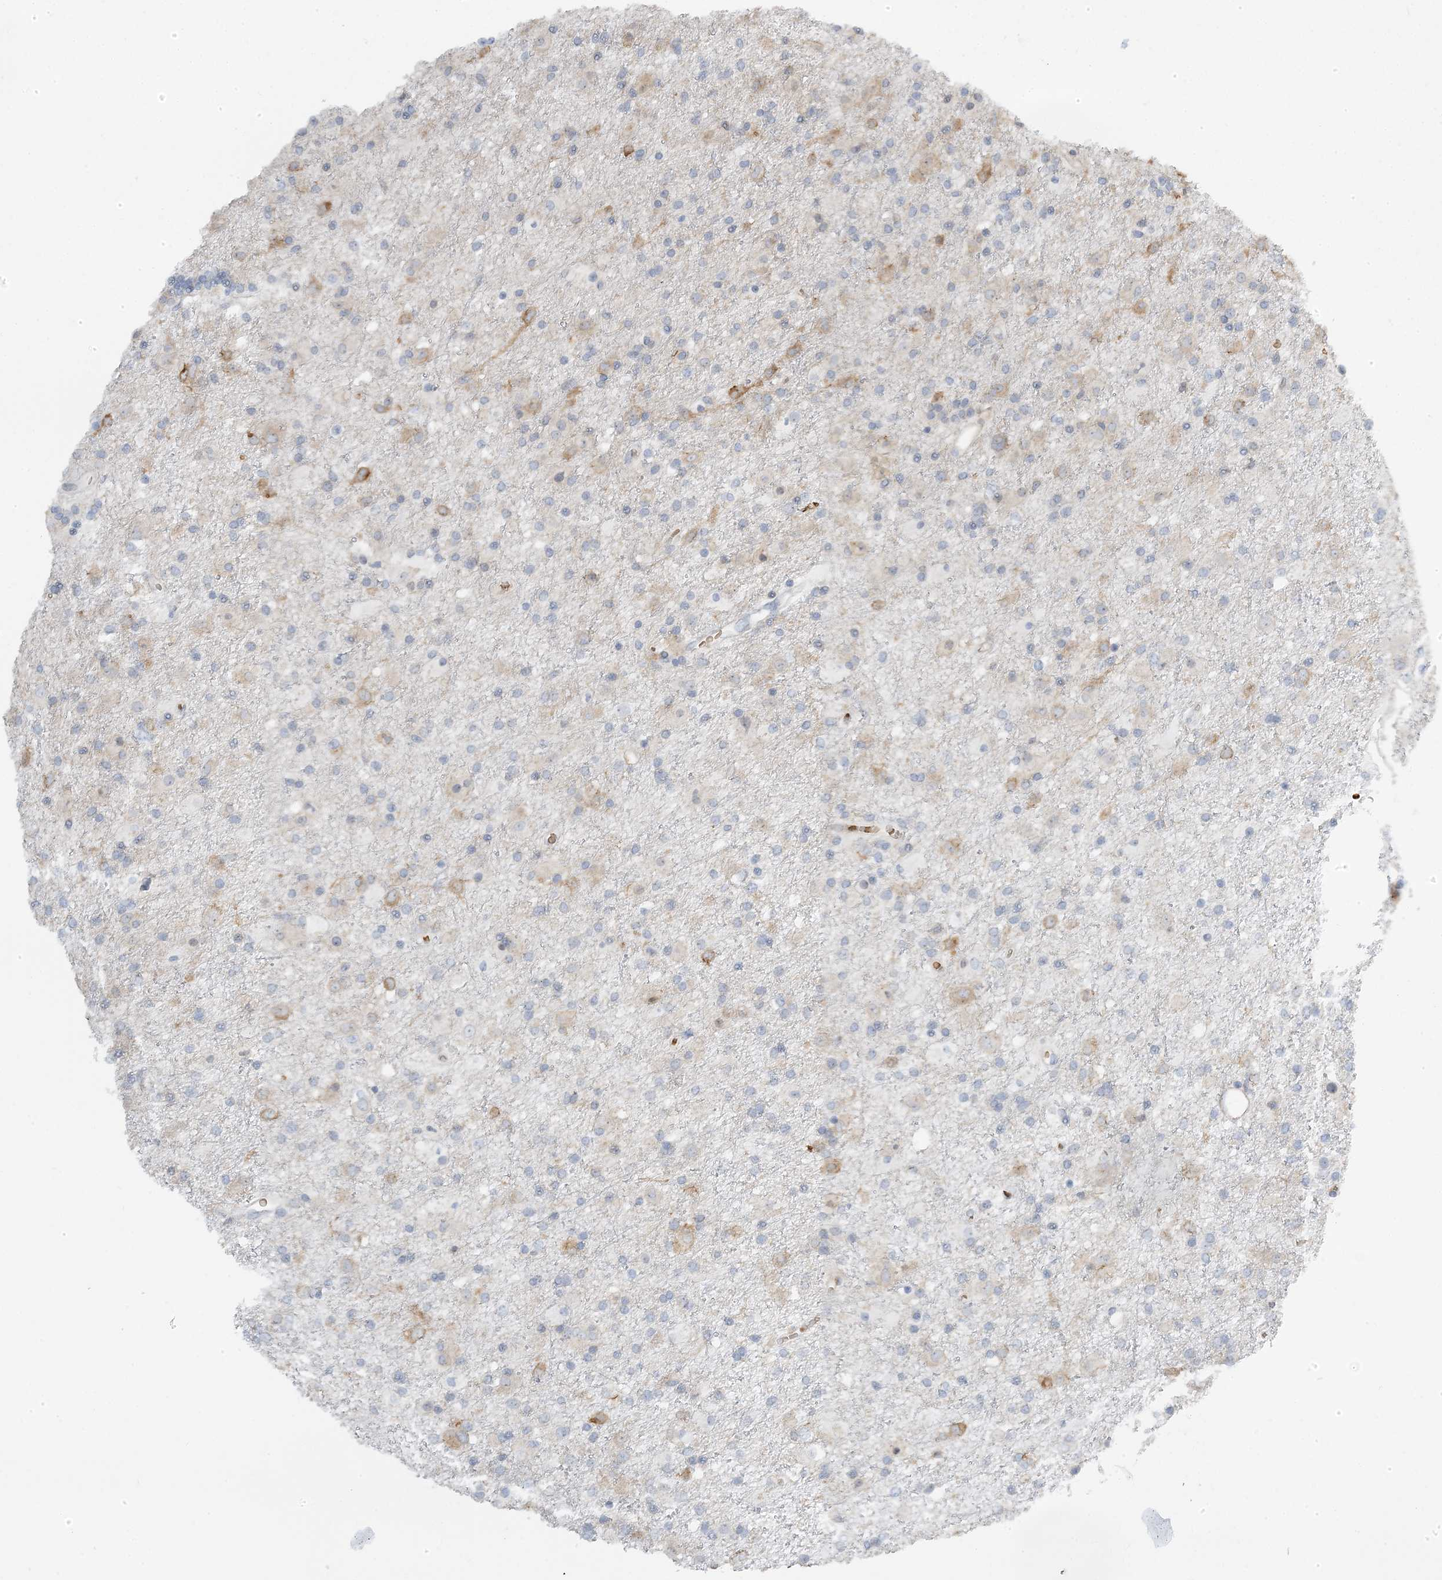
{"staining": {"intensity": "weak", "quantity": "<25%", "location": "cytoplasmic/membranous"}, "tissue": "glioma", "cell_type": "Tumor cells", "image_type": "cancer", "snomed": [{"axis": "morphology", "description": "Glioma, malignant, Low grade"}, {"axis": "topography", "description": "Brain"}], "caption": "Tumor cells are negative for brown protein staining in glioma.", "gene": "MAP7D3", "patient": {"sex": "male", "age": 65}}